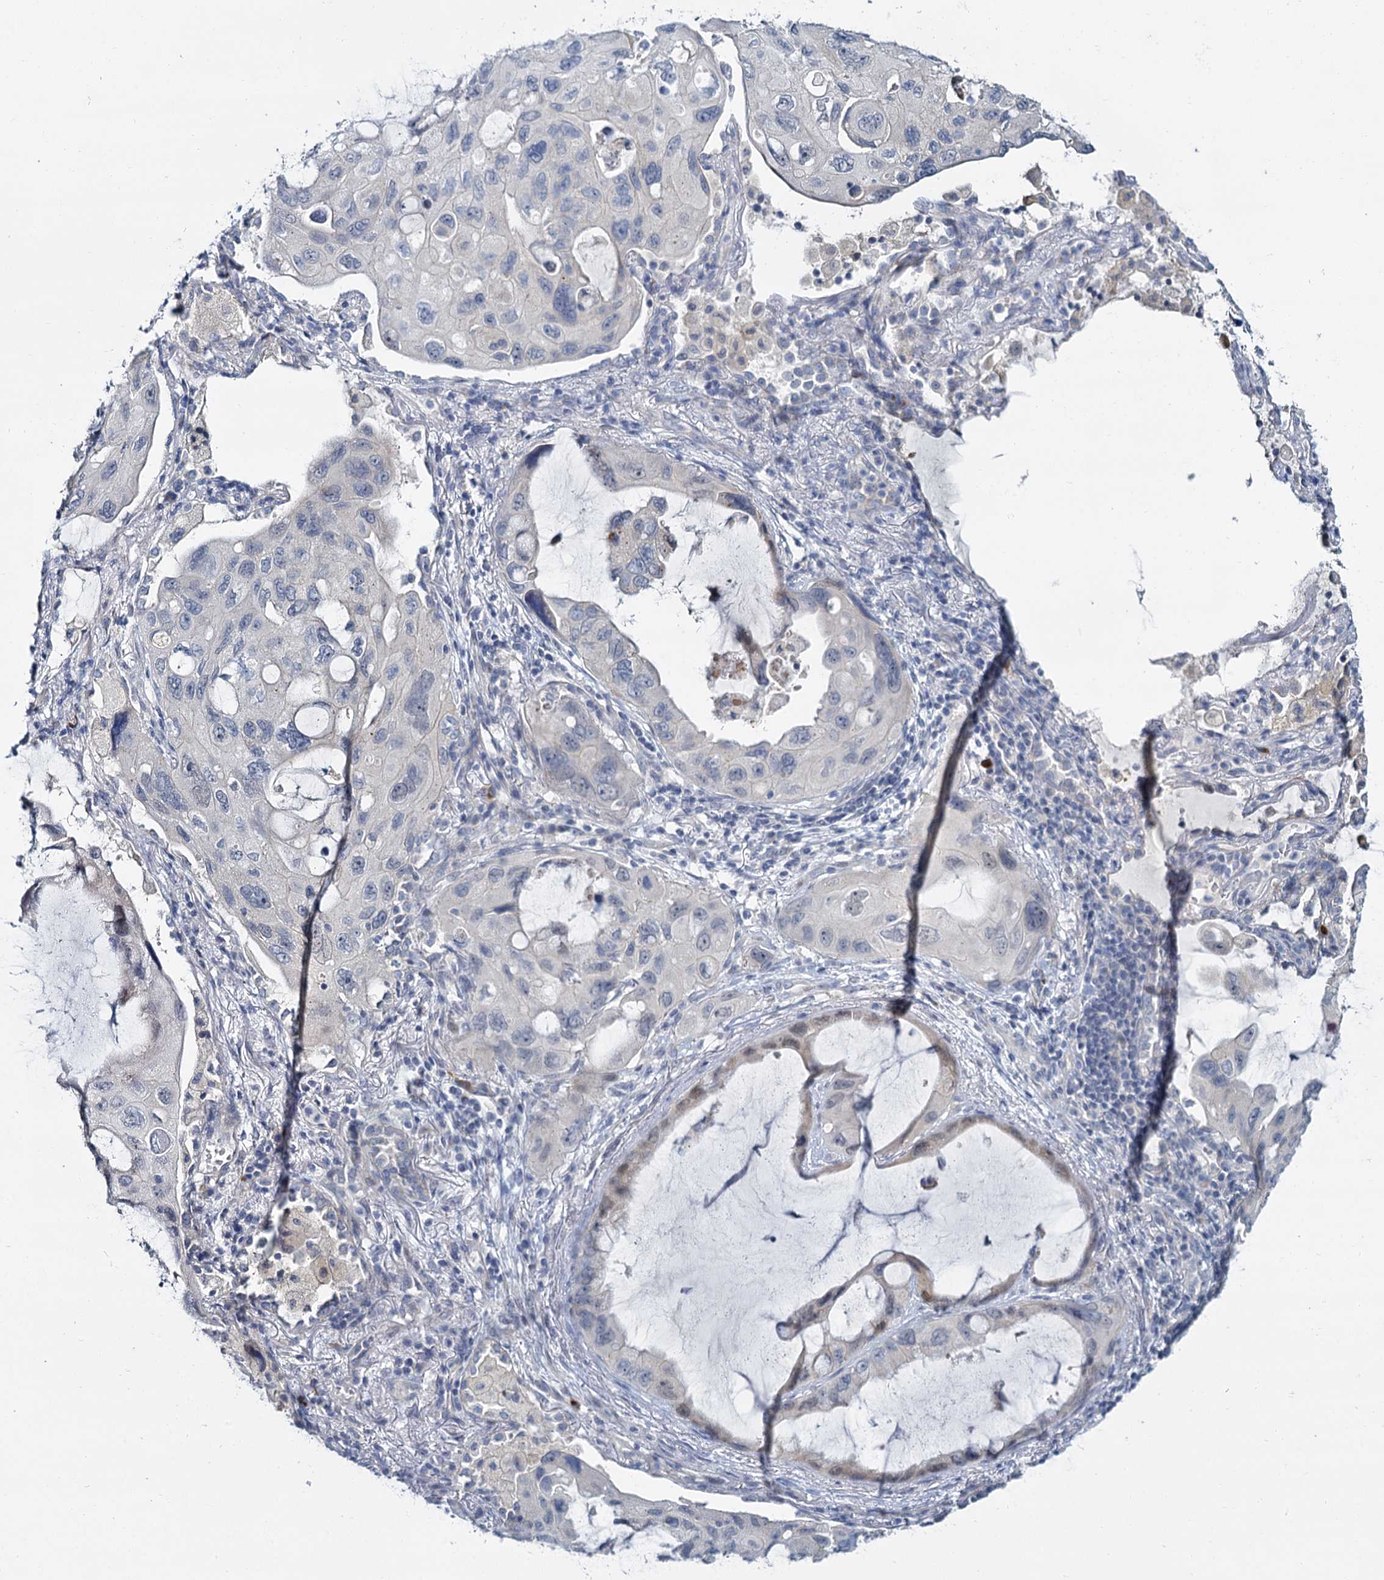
{"staining": {"intensity": "negative", "quantity": "none", "location": "none"}, "tissue": "lung cancer", "cell_type": "Tumor cells", "image_type": "cancer", "snomed": [{"axis": "morphology", "description": "Squamous cell carcinoma, NOS"}, {"axis": "topography", "description": "Lung"}], "caption": "There is no significant expression in tumor cells of squamous cell carcinoma (lung).", "gene": "ACRBP", "patient": {"sex": "female", "age": 73}}